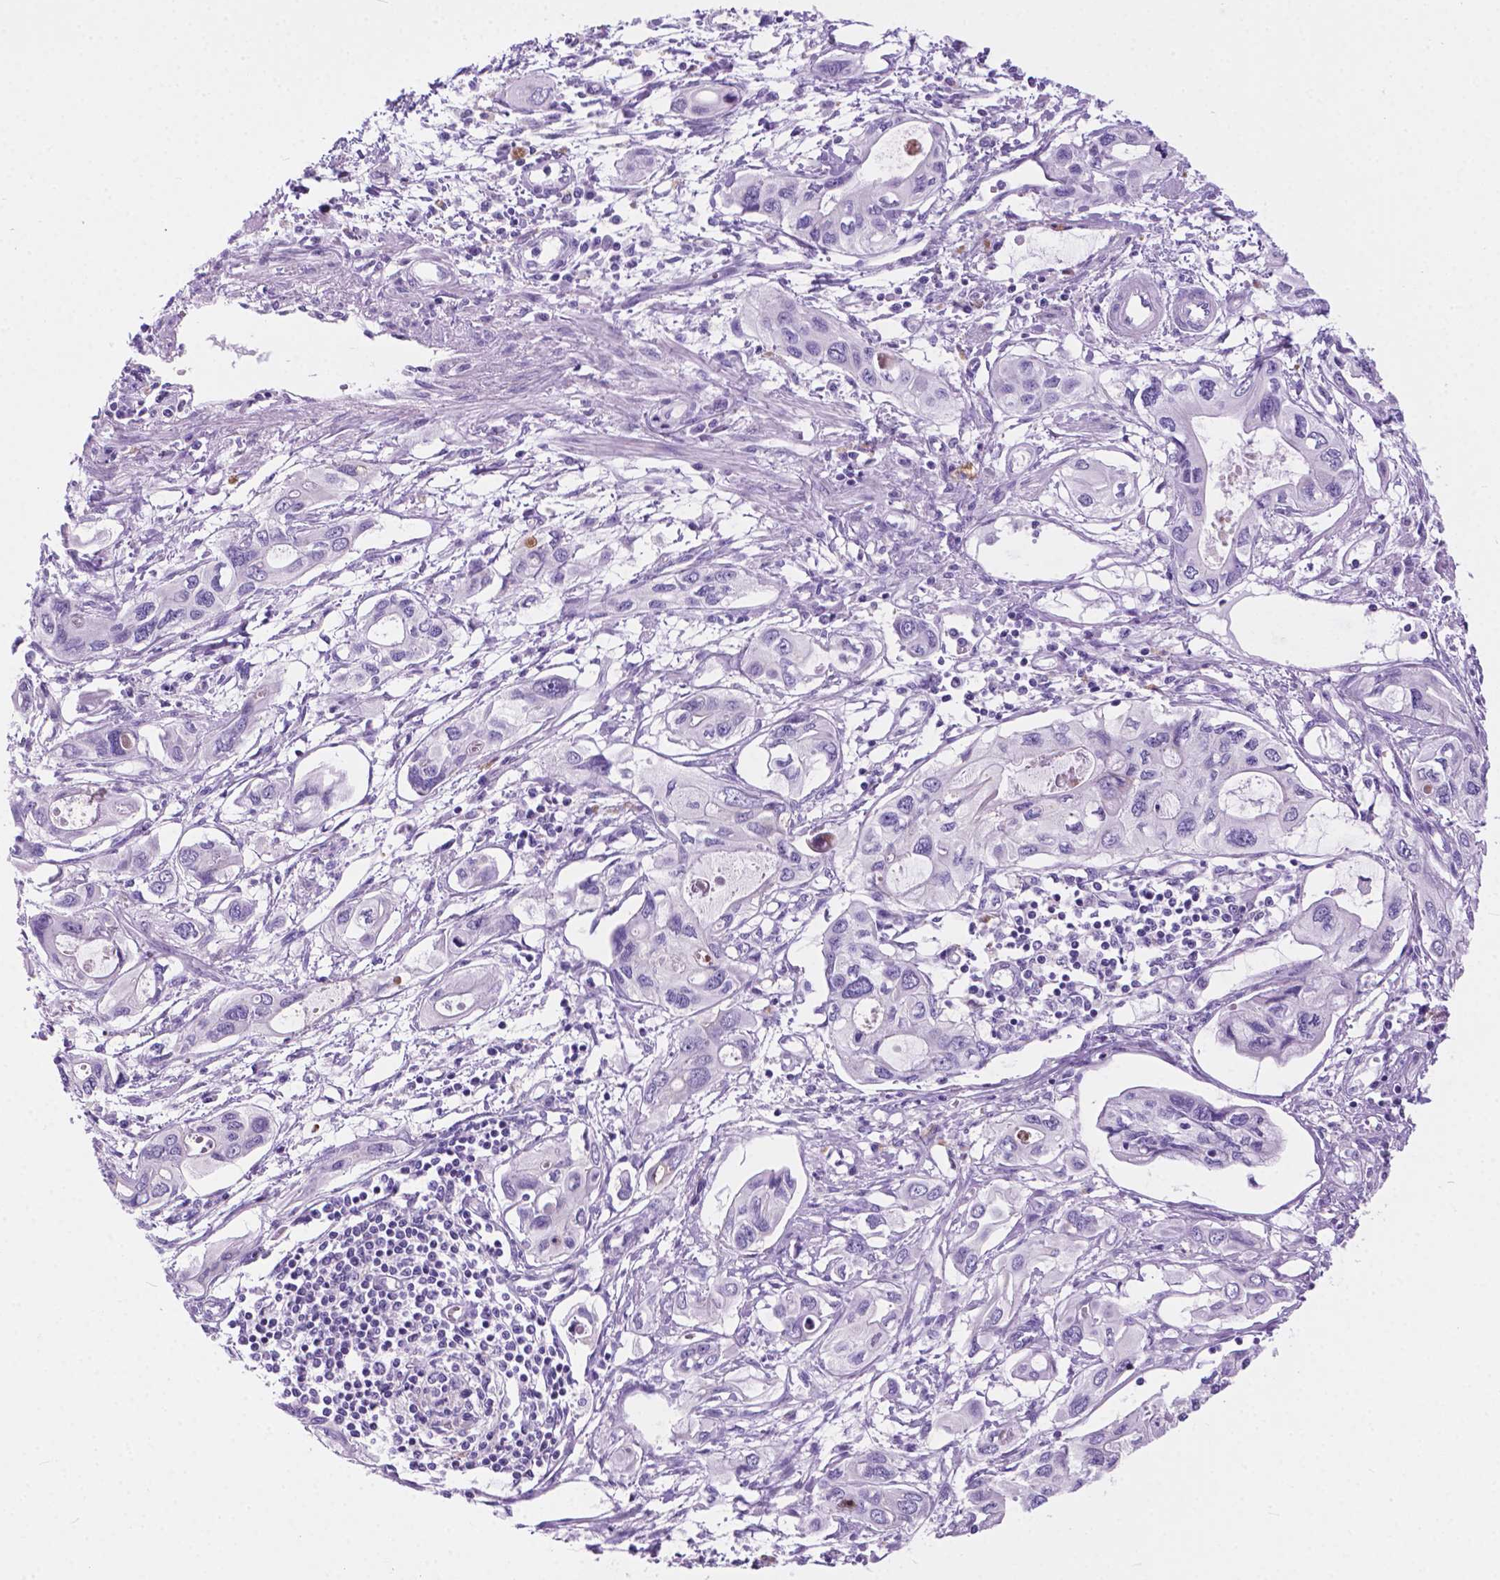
{"staining": {"intensity": "negative", "quantity": "none", "location": "none"}, "tissue": "pancreatic cancer", "cell_type": "Tumor cells", "image_type": "cancer", "snomed": [{"axis": "morphology", "description": "Adenocarcinoma, NOS"}, {"axis": "topography", "description": "Pancreas"}], "caption": "Tumor cells are negative for brown protein staining in pancreatic adenocarcinoma. The staining was performed using DAB to visualize the protein expression in brown, while the nuclei were stained in blue with hematoxylin (Magnification: 20x).", "gene": "ARMS2", "patient": {"sex": "male", "age": 60}}